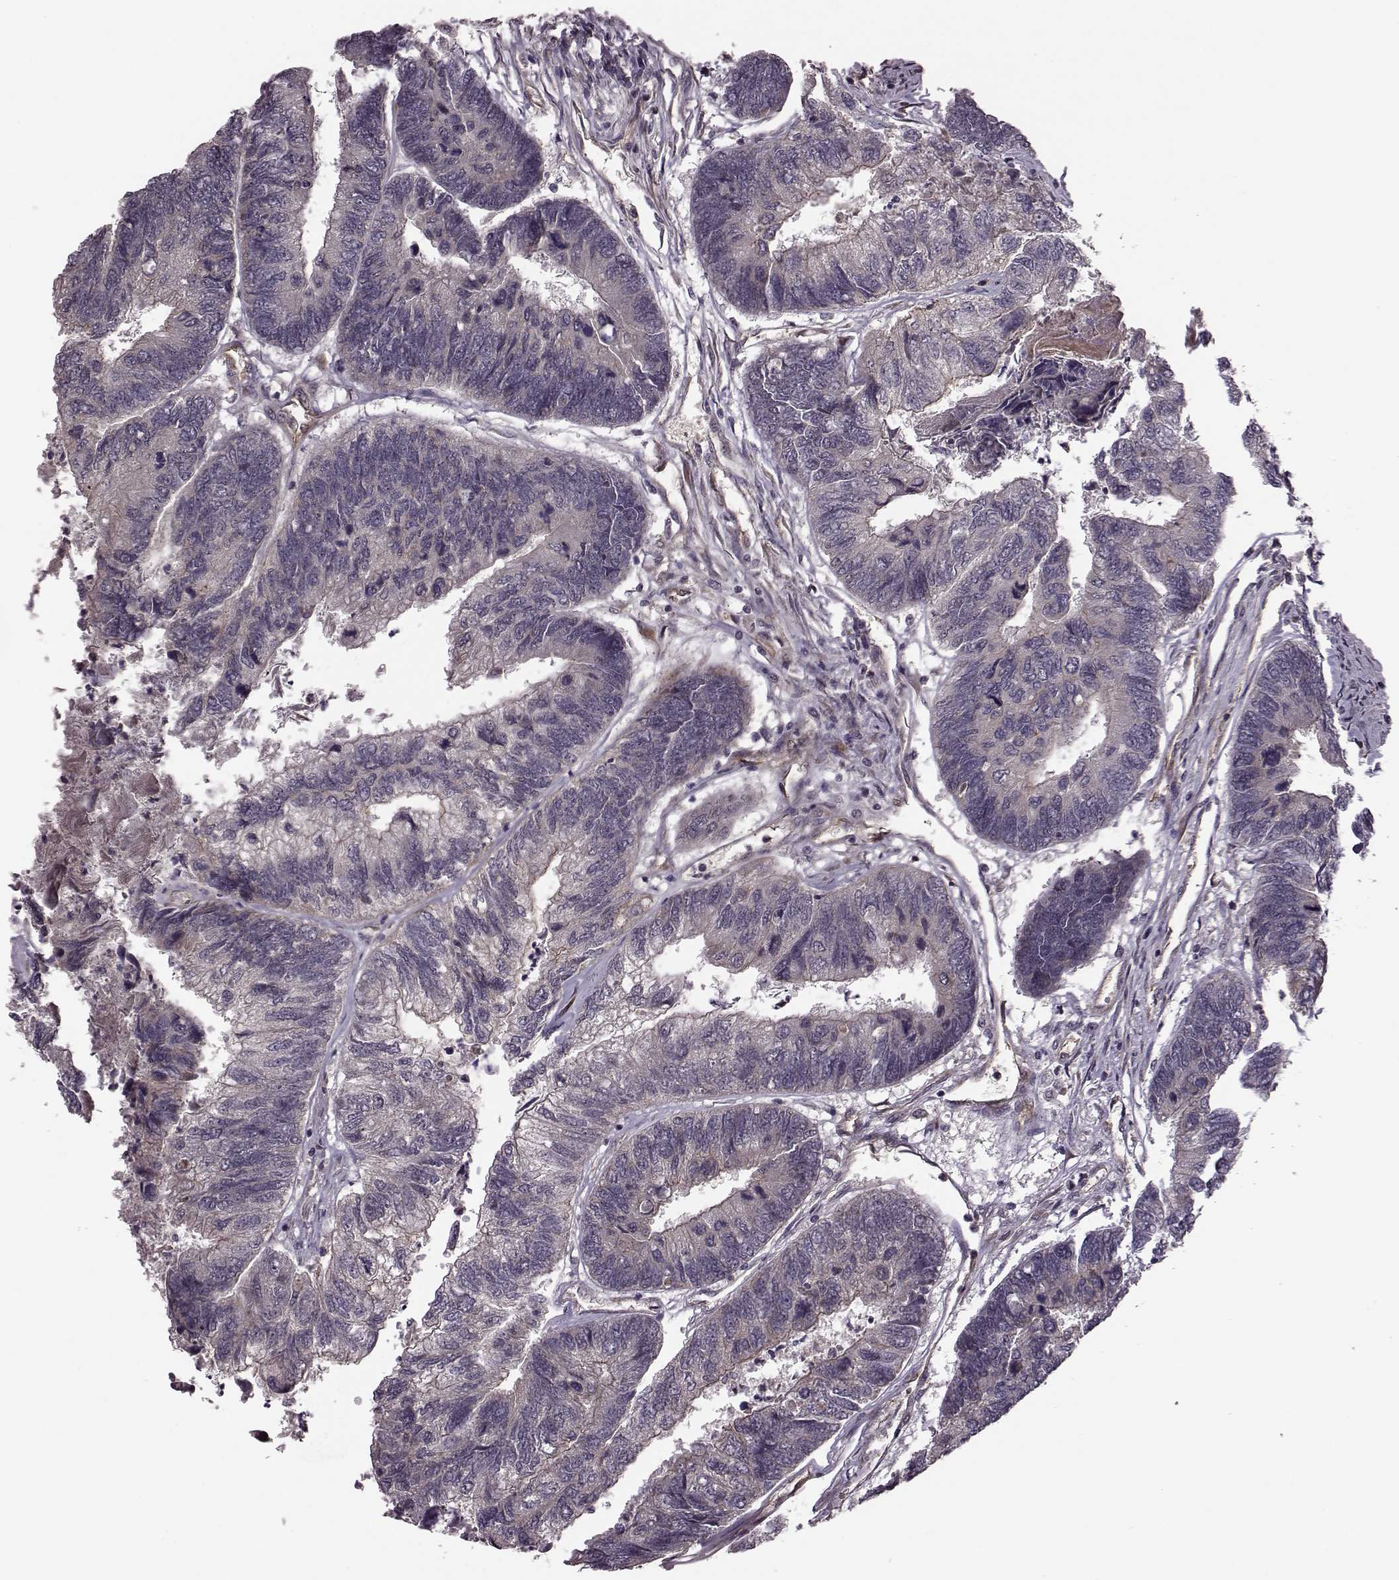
{"staining": {"intensity": "moderate", "quantity": "<25%", "location": "cytoplasmic/membranous"}, "tissue": "colorectal cancer", "cell_type": "Tumor cells", "image_type": "cancer", "snomed": [{"axis": "morphology", "description": "Adenocarcinoma, NOS"}, {"axis": "topography", "description": "Colon"}], "caption": "The image demonstrates staining of colorectal cancer (adenocarcinoma), revealing moderate cytoplasmic/membranous protein expression (brown color) within tumor cells.", "gene": "SYNPO", "patient": {"sex": "female", "age": 67}}